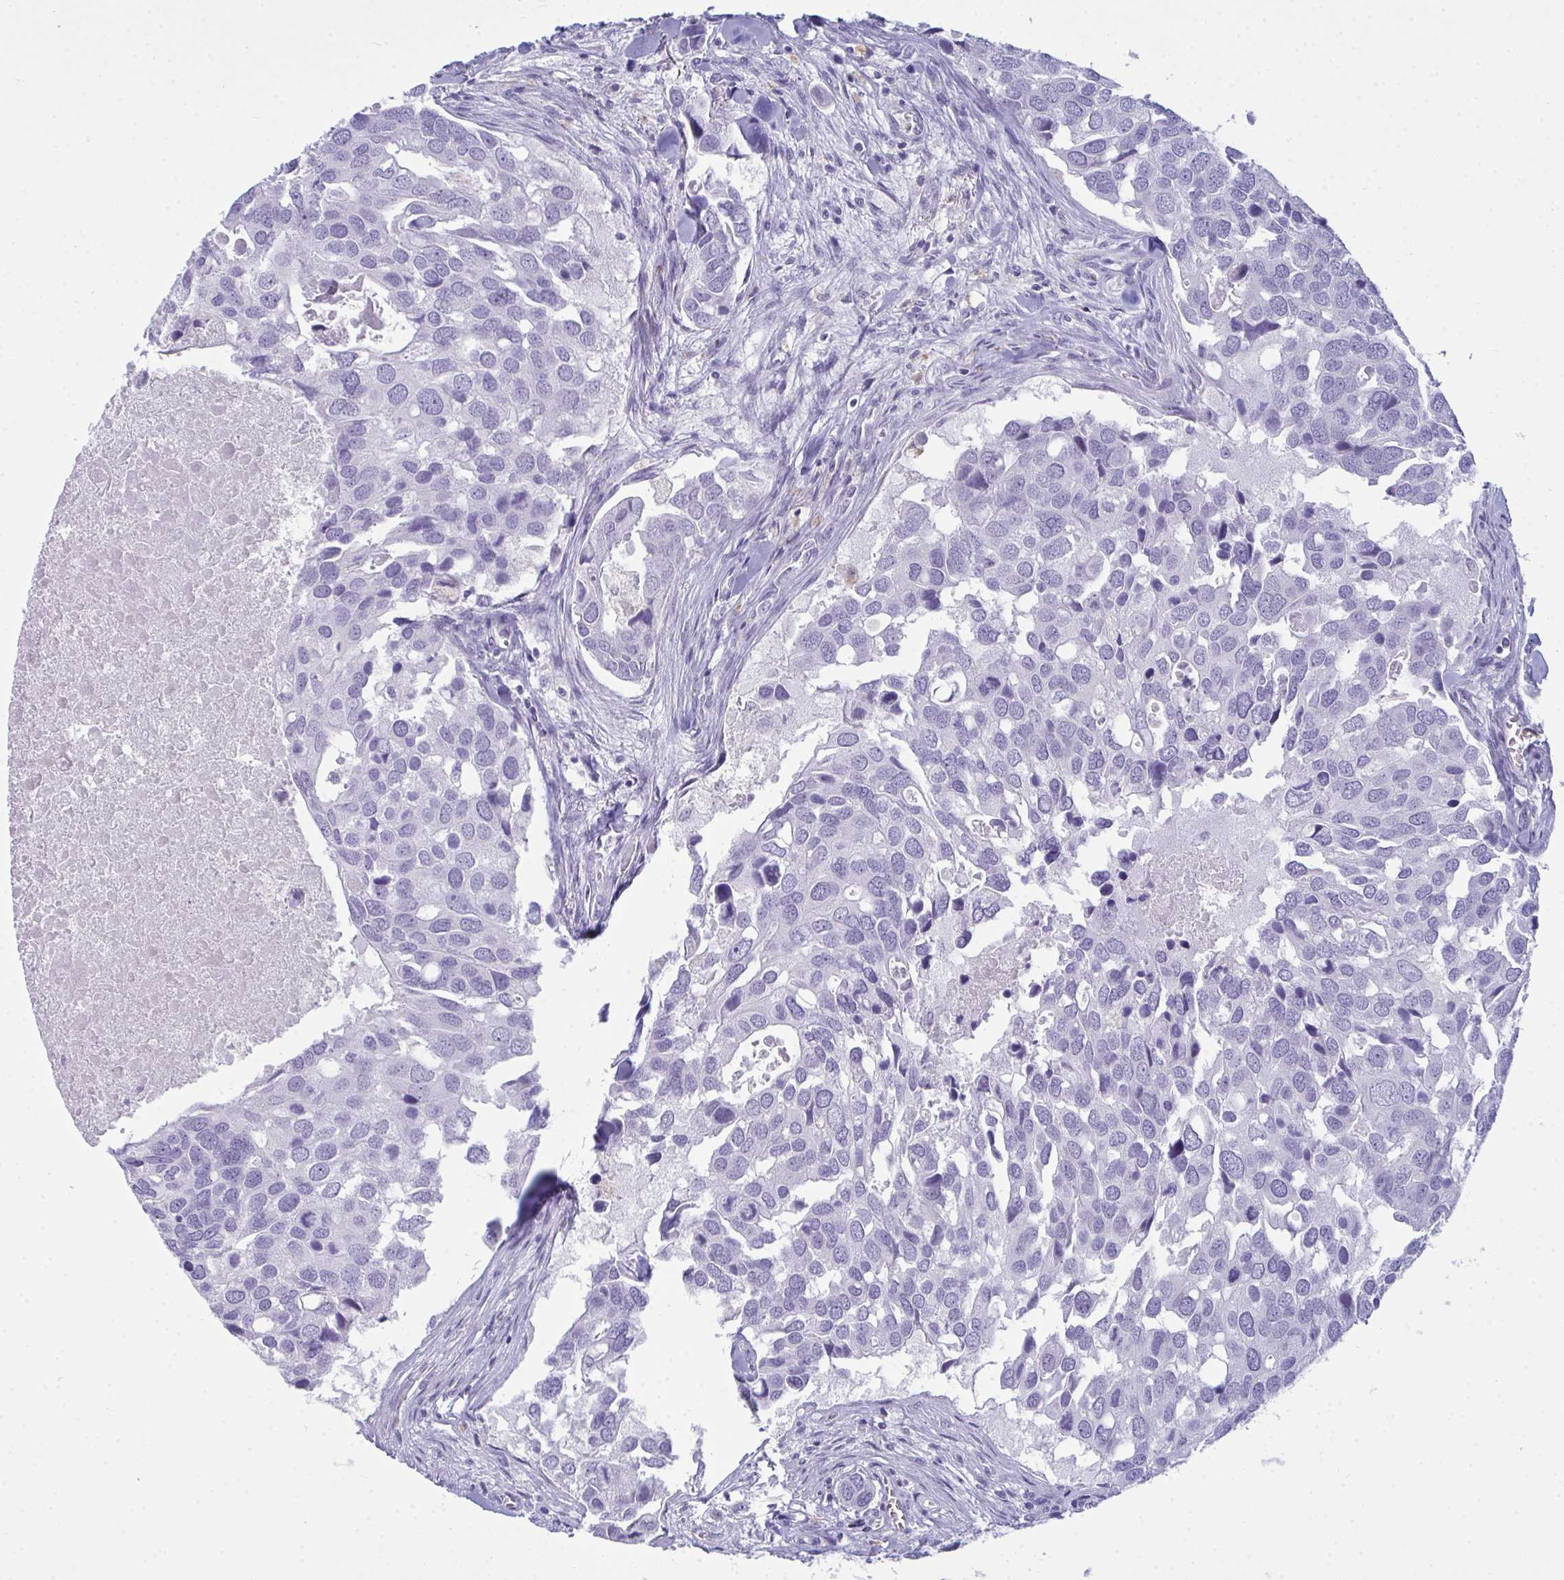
{"staining": {"intensity": "negative", "quantity": "none", "location": "none"}, "tissue": "breast cancer", "cell_type": "Tumor cells", "image_type": "cancer", "snomed": [{"axis": "morphology", "description": "Duct carcinoma"}, {"axis": "topography", "description": "Breast"}], "caption": "High magnification brightfield microscopy of breast cancer (infiltrating ductal carcinoma) stained with DAB (3,3'-diaminobenzidine) (brown) and counterstained with hematoxylin (blue): tumor cells show no significant positivity. (Brightfield microscopy of DAB immunohistochemistry at high magnification).", "gene": "SERPINB10", "patient": {"sex": "female", "age": 83}}